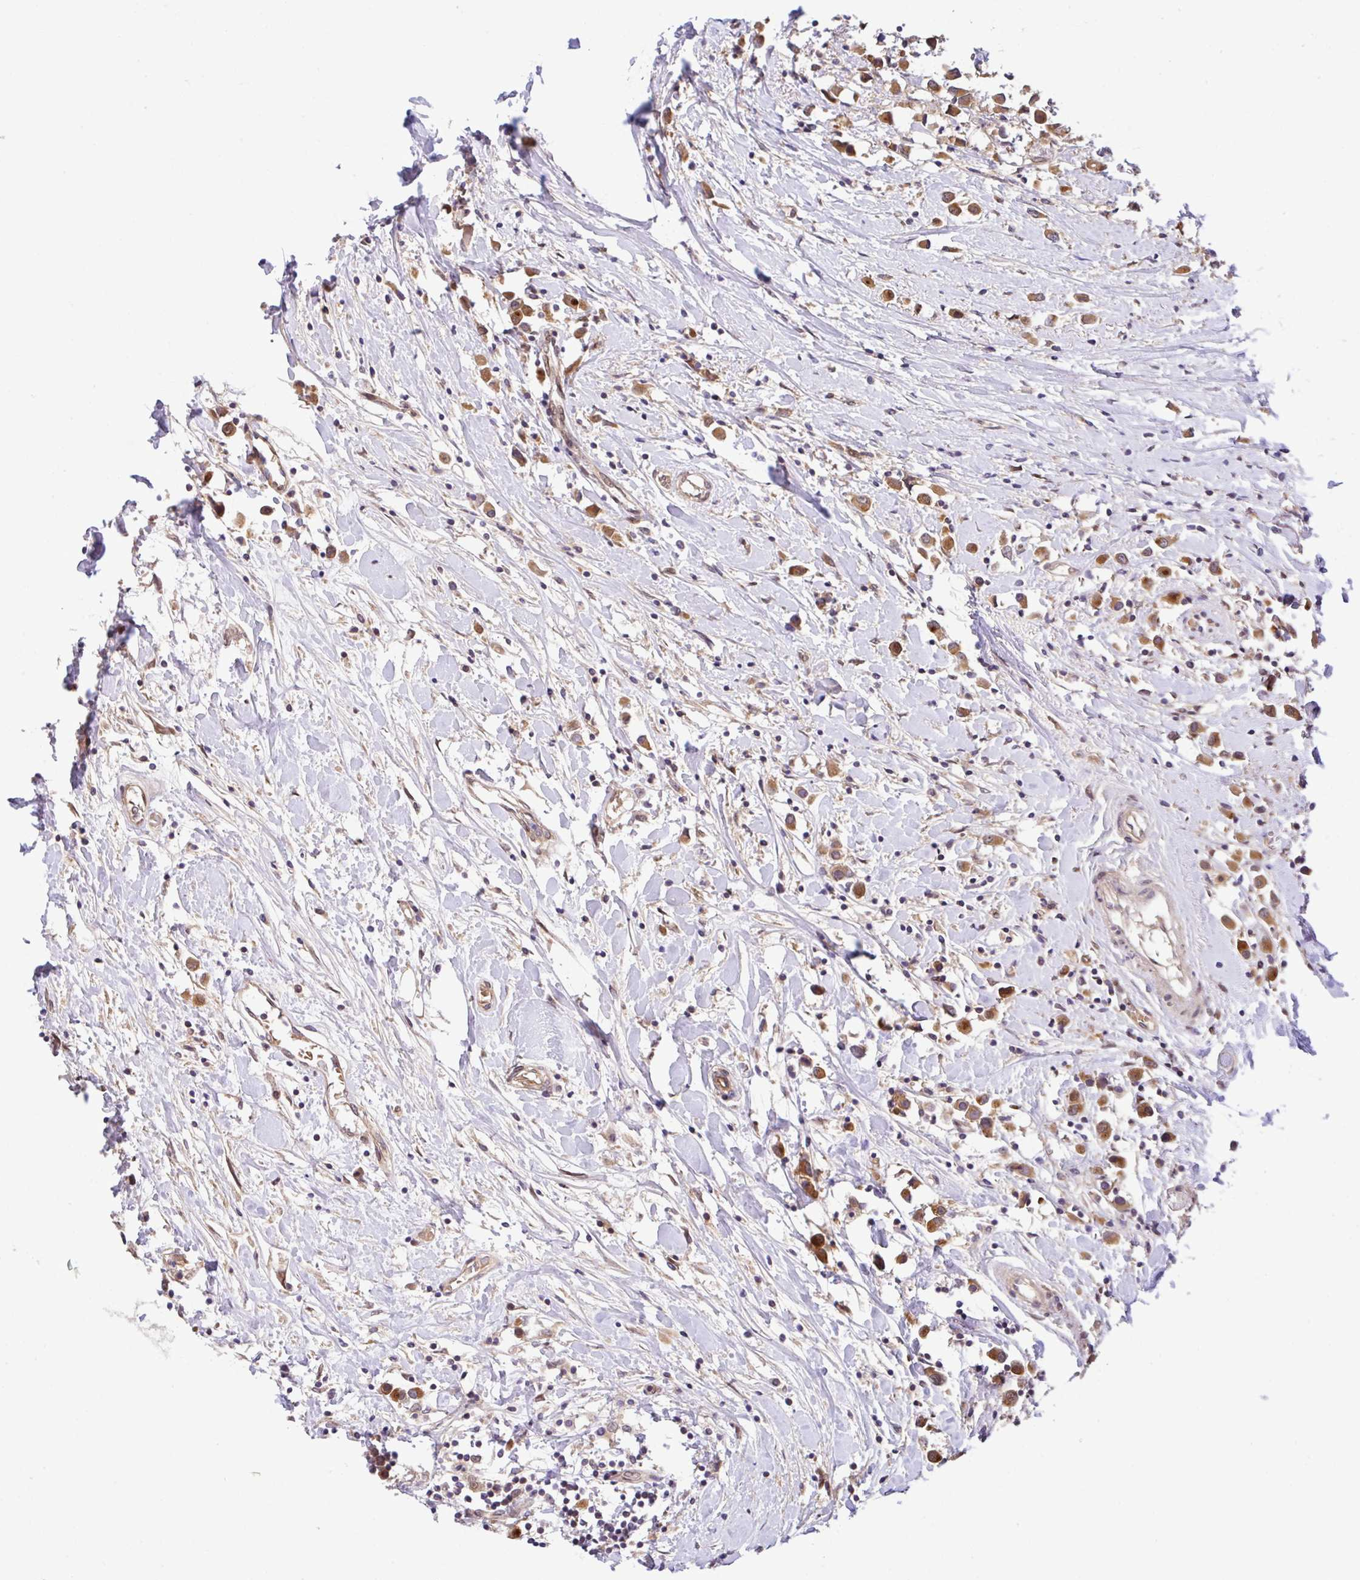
{"staining": {"intensity": "moderate", "quantity": ">75%", "location": "cytoplasmic/membranous"}, "tissue": "breast cancer", "cell_type": "Tumor cells", "image_type": "cancer", "snomed": [{"axis": "morphology", "description": "Duct carcinoma"}, {"axis": "topography", "description": "Breast"}], "caption": "IHC image of breast cancer stained for a protein (brown), which demonstrates medium levels of moderate cytoplasmic/membranous positivity in approximately >75% of tumor cells.", "gene": "UBE4A", "patient": {"sex": "female", "age": 61}}